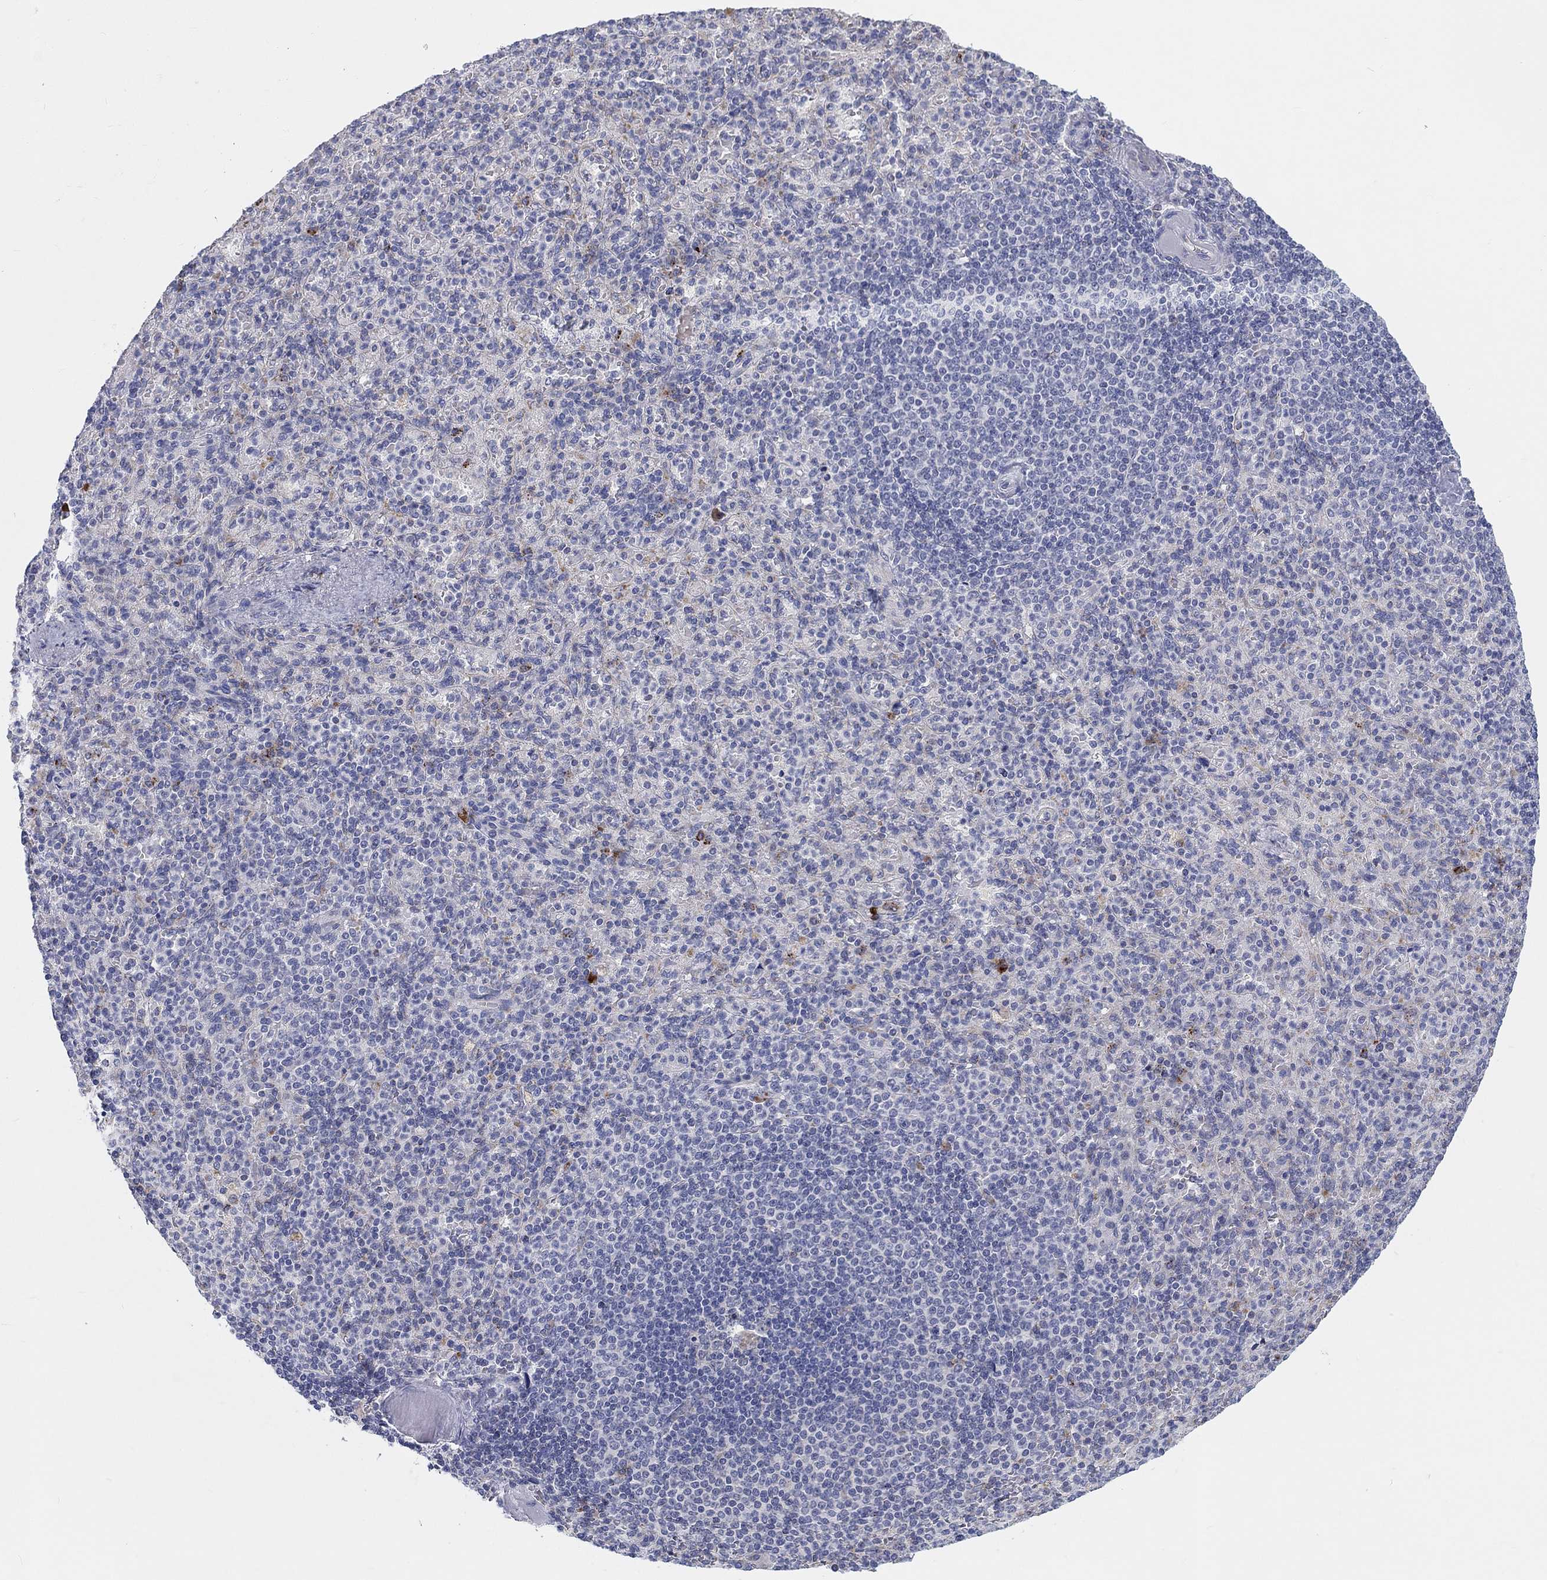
{"staining": {"intensity": "negative", "quantity": "none", "location": "none"}, "tissue": "spleen", "cell_type": "Cells in red pulp", "image_type": "normal", "snomed": [{"axis": "morphology", "description": "Normal tissue, NOS"}, {"axis": "topography", "description": "Spleen"}], "caption": "Immunohistochemistry histopathology image of benign spleen stained for a protein (brown), which shows no staining in cells in red pulp. The staining is performed using DAB brown chromogen with nuclei counter-stained in using hematoxylin.", "gene": "BCO2", "patient": {"sex": "female", "age": 74}}